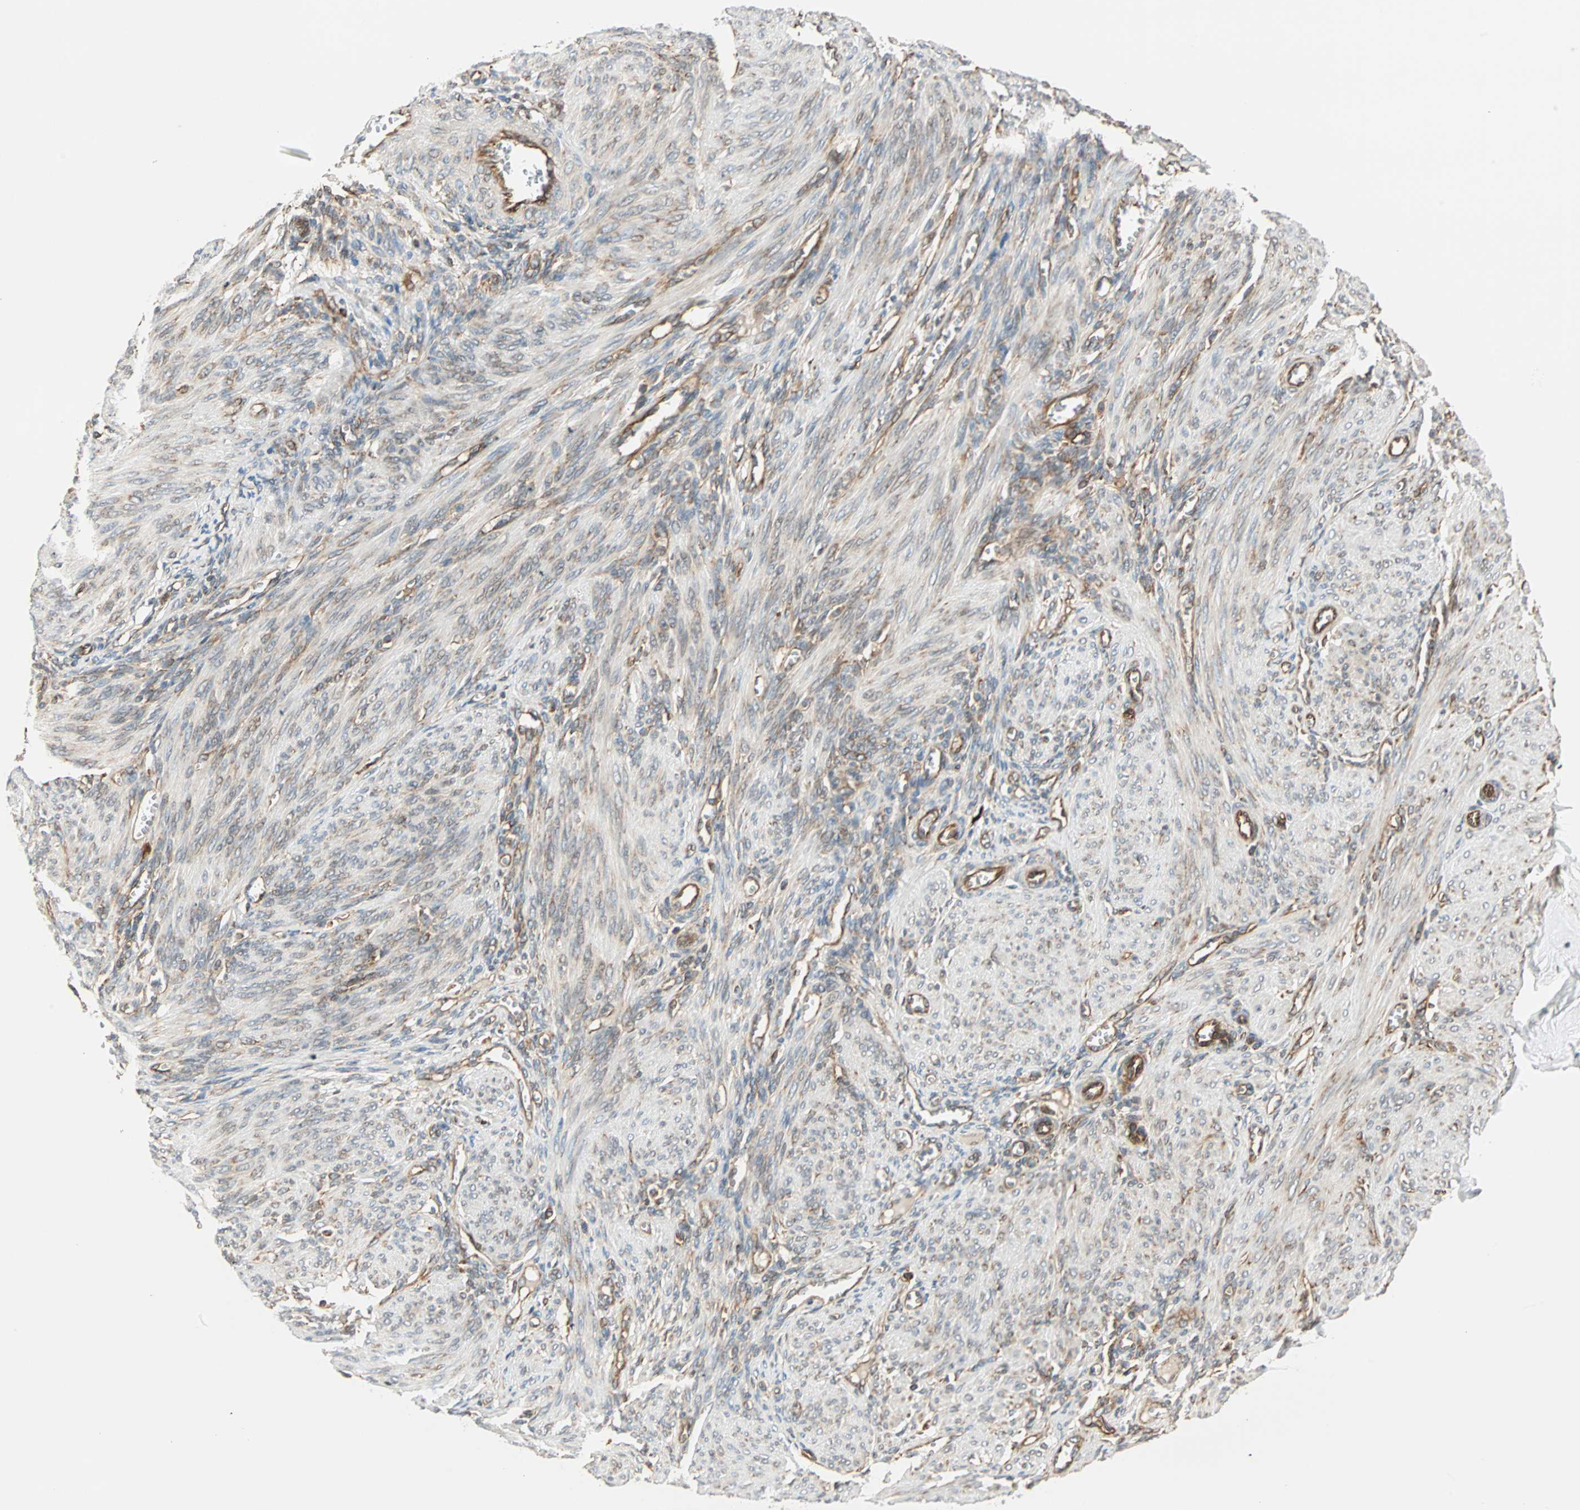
{"staining": {"intensity": "strong", "quantity": ">75%", "location": "cytoplasmic/membranous"}, "tissue": "endometrium", "cell_type": "Glandular cells", "image_type": "normal", "snomed": [{"axis": "morphology", "description": "Normal tissue, NOS"}, {"axis": "topography", "description": "Endometrium"}], "caption": "The immunohistochemical stain shows strong cytoplasmic/membranous staining in glandular cells of unremarkable endometrium. (Stains: DAB in brown, nuclei in blue, Microscopy: brightfield microscopy at high magnification).", "gene": "P4HA1", "patient": {"sex": "female", "age": 72}}